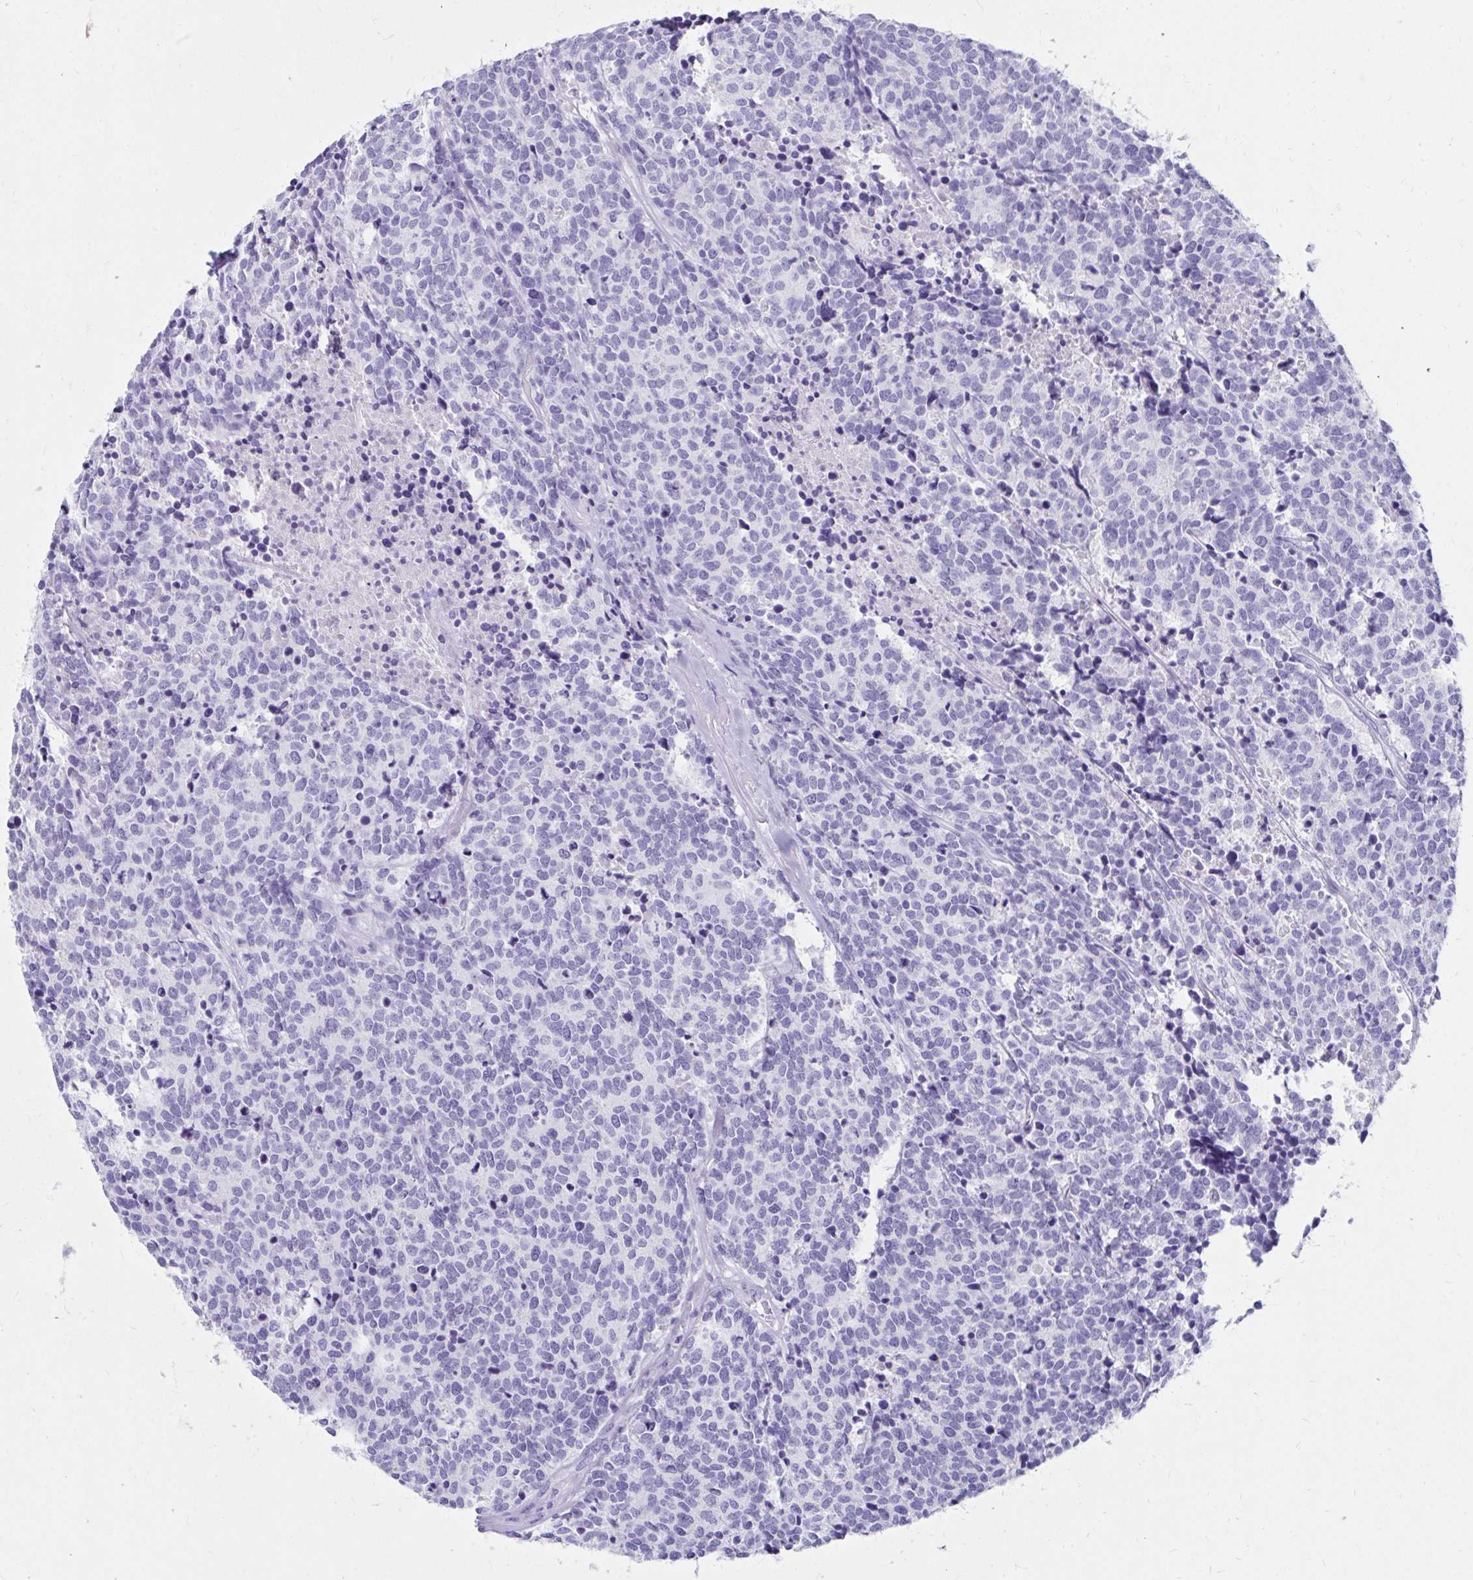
{"staining": {"intensity": "negative", "quantity": "none", "location": "none"}, "tissue": "carcinoid", "cell_type": "Tumor cells", "image_type": "cancer", "snomed": [{"axis": "morphology", "description": "Carcinoid, malignant, NOS"}, {"axis": "topography", "description": "Skin"}], "caption": "A high-resolution micrograph shows IHC staining of malignant carcinoid, which demonstrates no significant positivity in tumor cells. (Stains: DAB immunohistochemistry (IHC) with hematoxylin counter stain, Microscopy: brightfield microscopy at high magnification).", "gene": "DPEP3", "patient": {"sex": "female", "age": 79}}